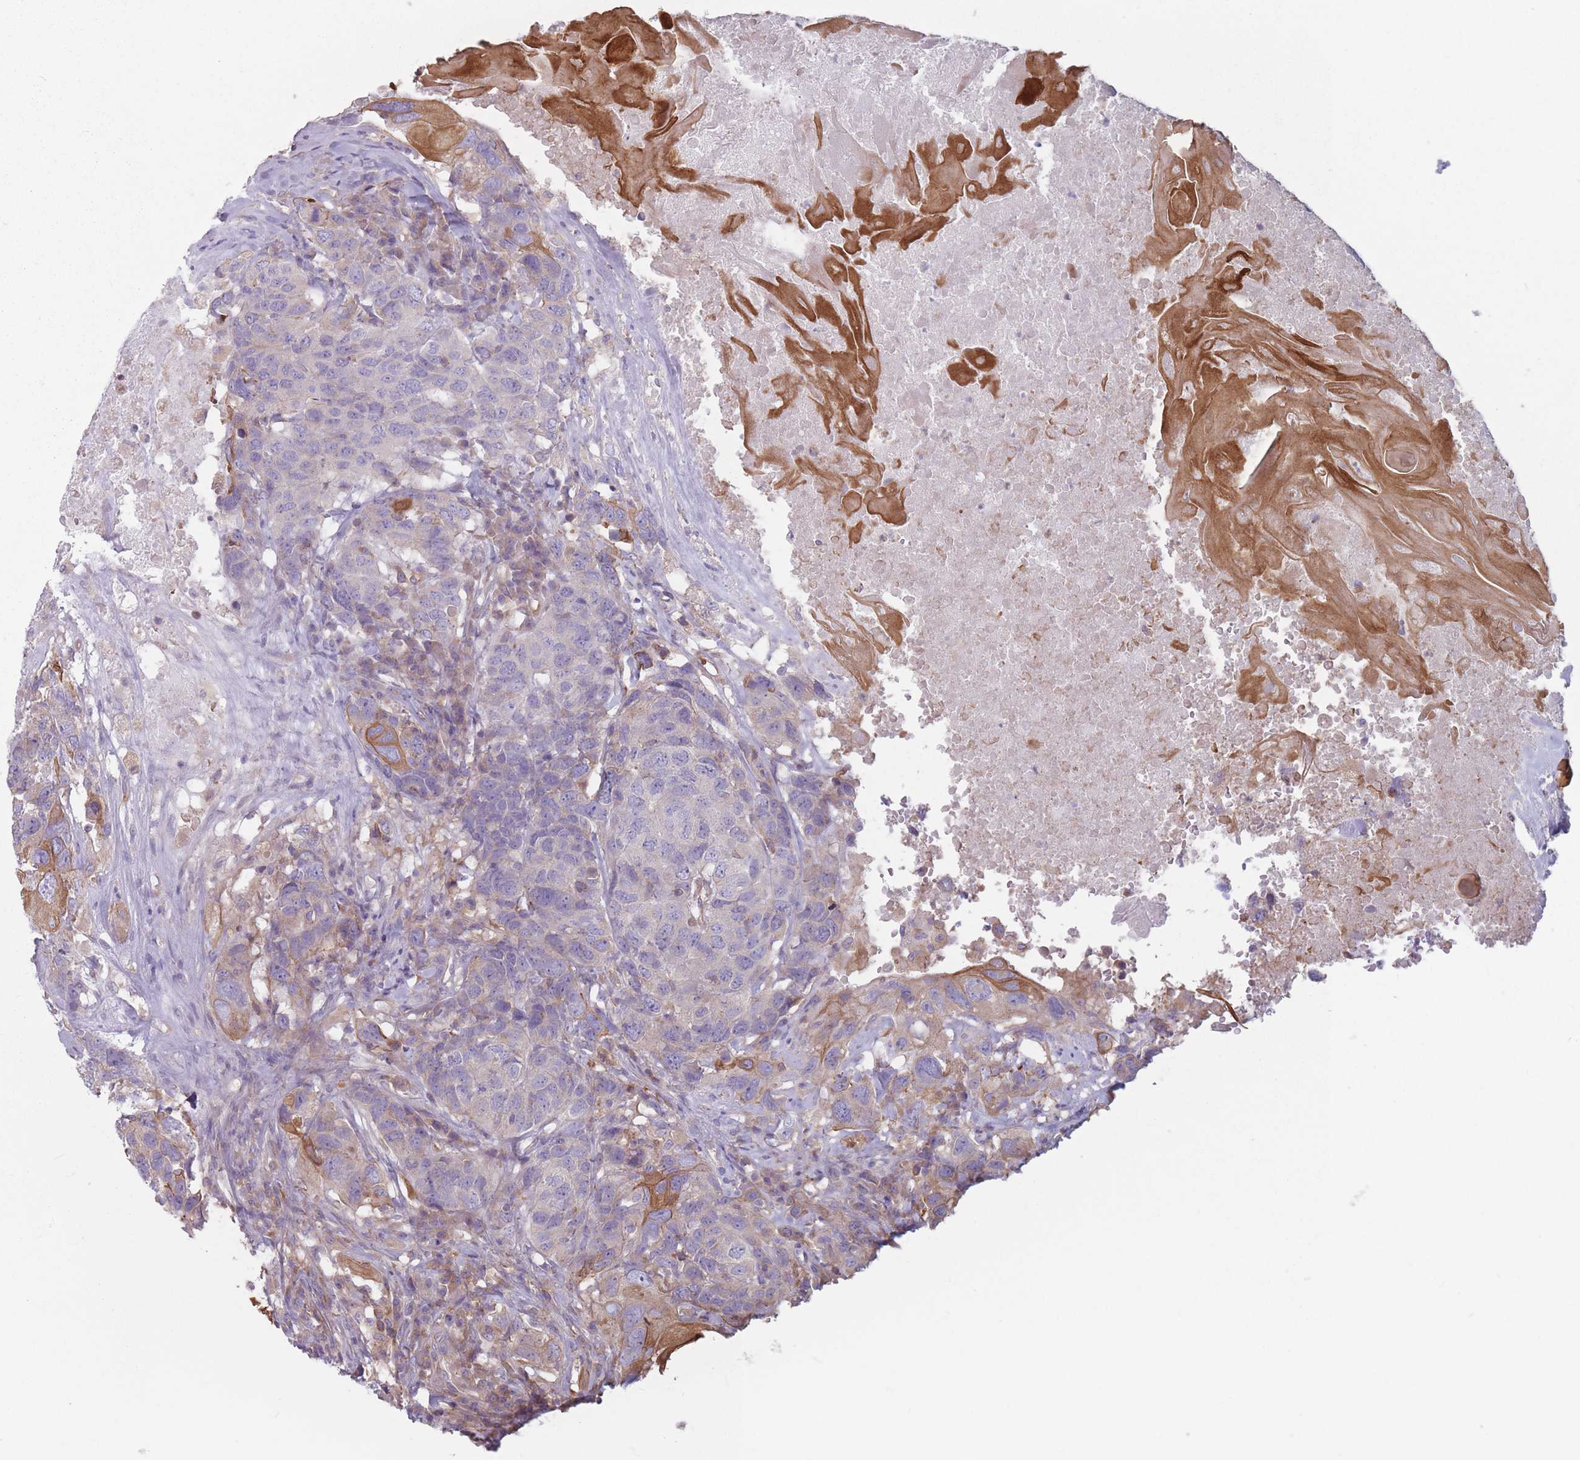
{"staining": {"intensity": "moderate", "quantity": "<25%", "location": "cytoplasmic/membranous"}, "tissue": "head and neck cancer", "cell_type": "Tumor cells", "image_type": "cancer", "snomed": [{"axis": "morphology", "description": "Squamous cell carcinoma, NOS"}, {"axis": "topography", "description": "Head-Neck"}], "caption": "Head and neck cancer tissue reveals moderate cytoplasmic/membranous positivity in approximately <25% of tumor cells, visualized by immunohistochemistry.", "gene": "HSBP1L1", "patient": {"sex": "male", "age": 66}}